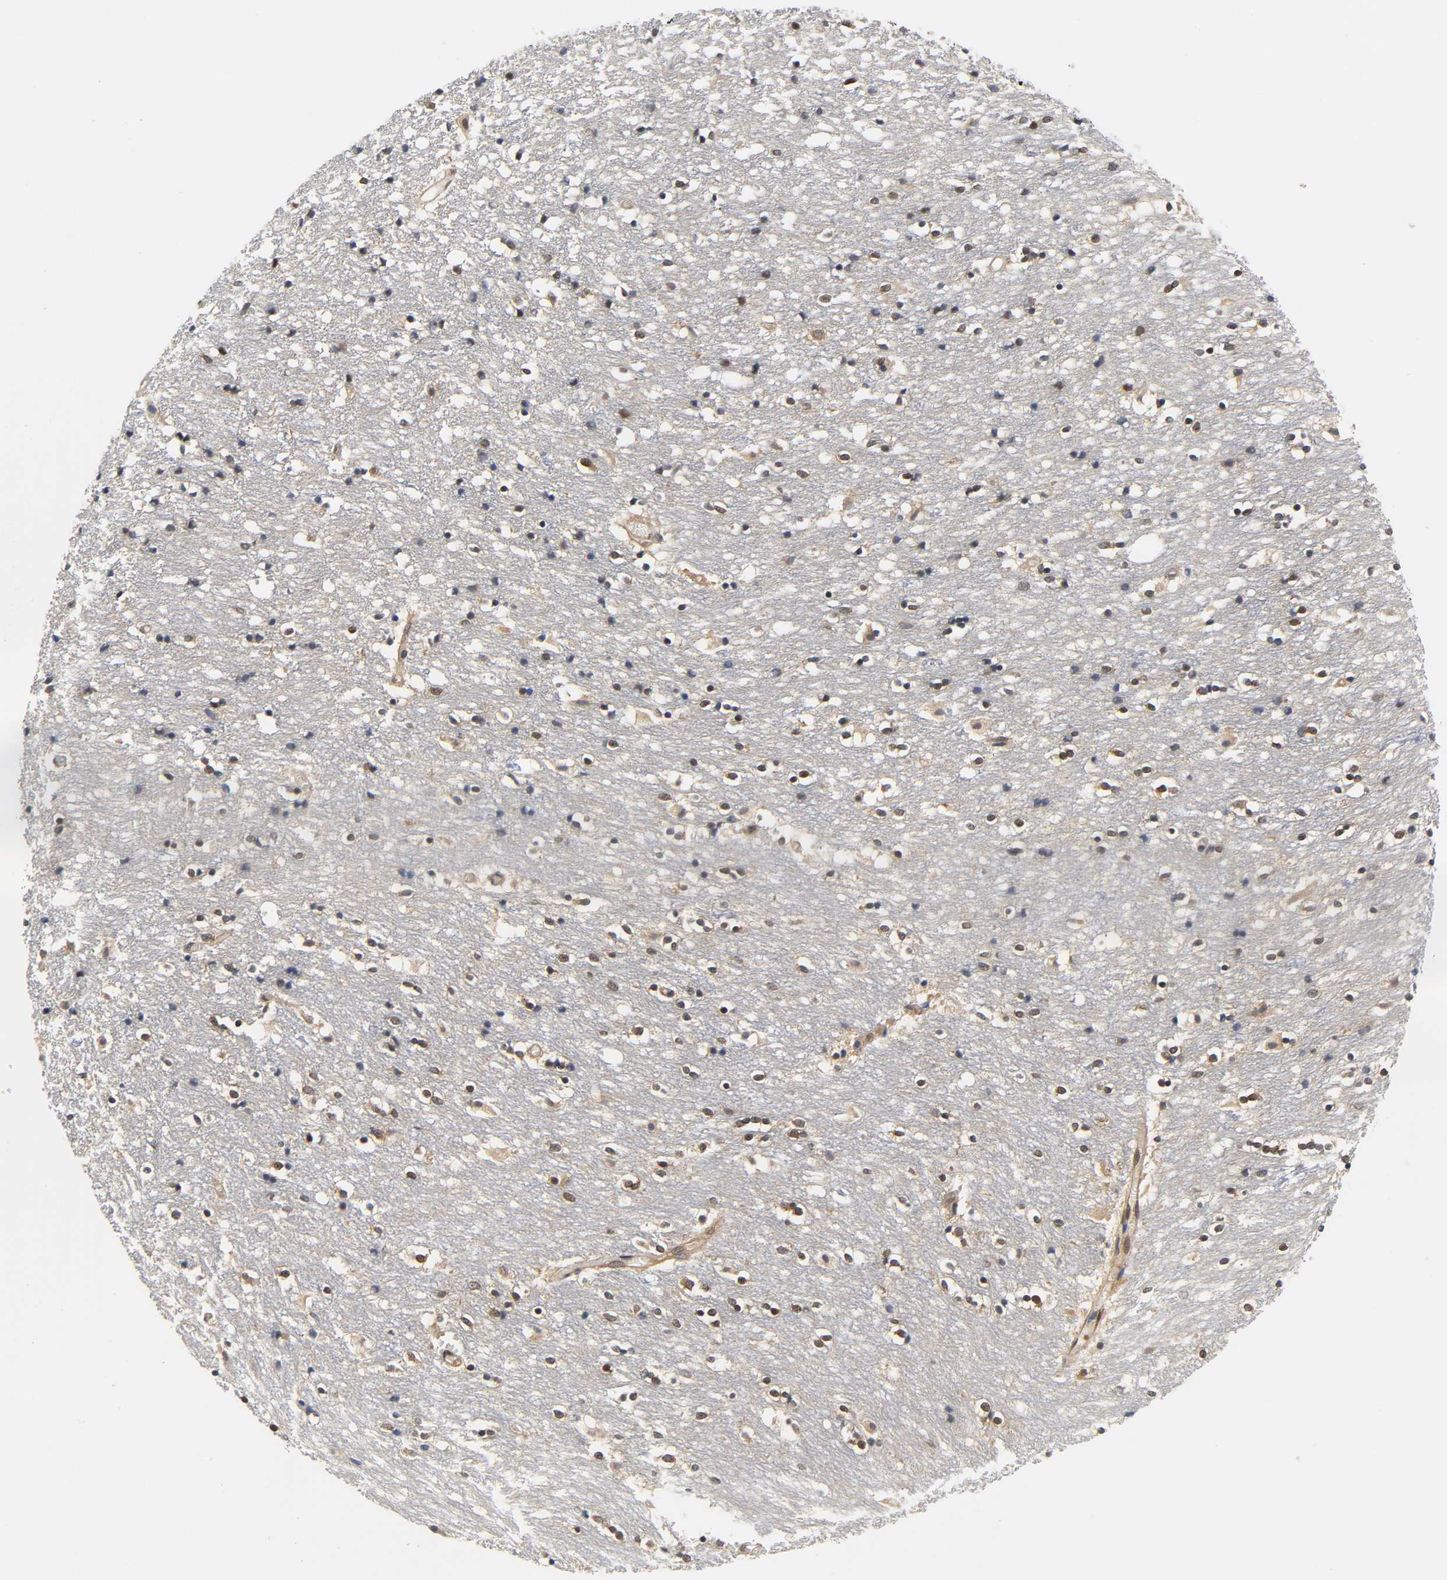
{"staining": {"intensity": "moderate", "quantity": ">75%", "location": "cytoplasmic/membranous,nuclear"}, "tissue": "caudate", "cell_type": "Glial cells", "image_type": "normal", "snomed": [{"axis": "morphology", "description": "Normal tissue, NOS"}, {"axis": "topography", "description": "Lateral ventricle wall"}], "caption": "Caudate stained with DAB IHC exhibits medium levels of moderate cytoplasmic/membranous,nuclear expression in about >75% of glial cells. Ihc stains the protein in brown and the nuclei are stained blue.", "gene": "FYN", "patient": {"sex": "female", "age": 54}}